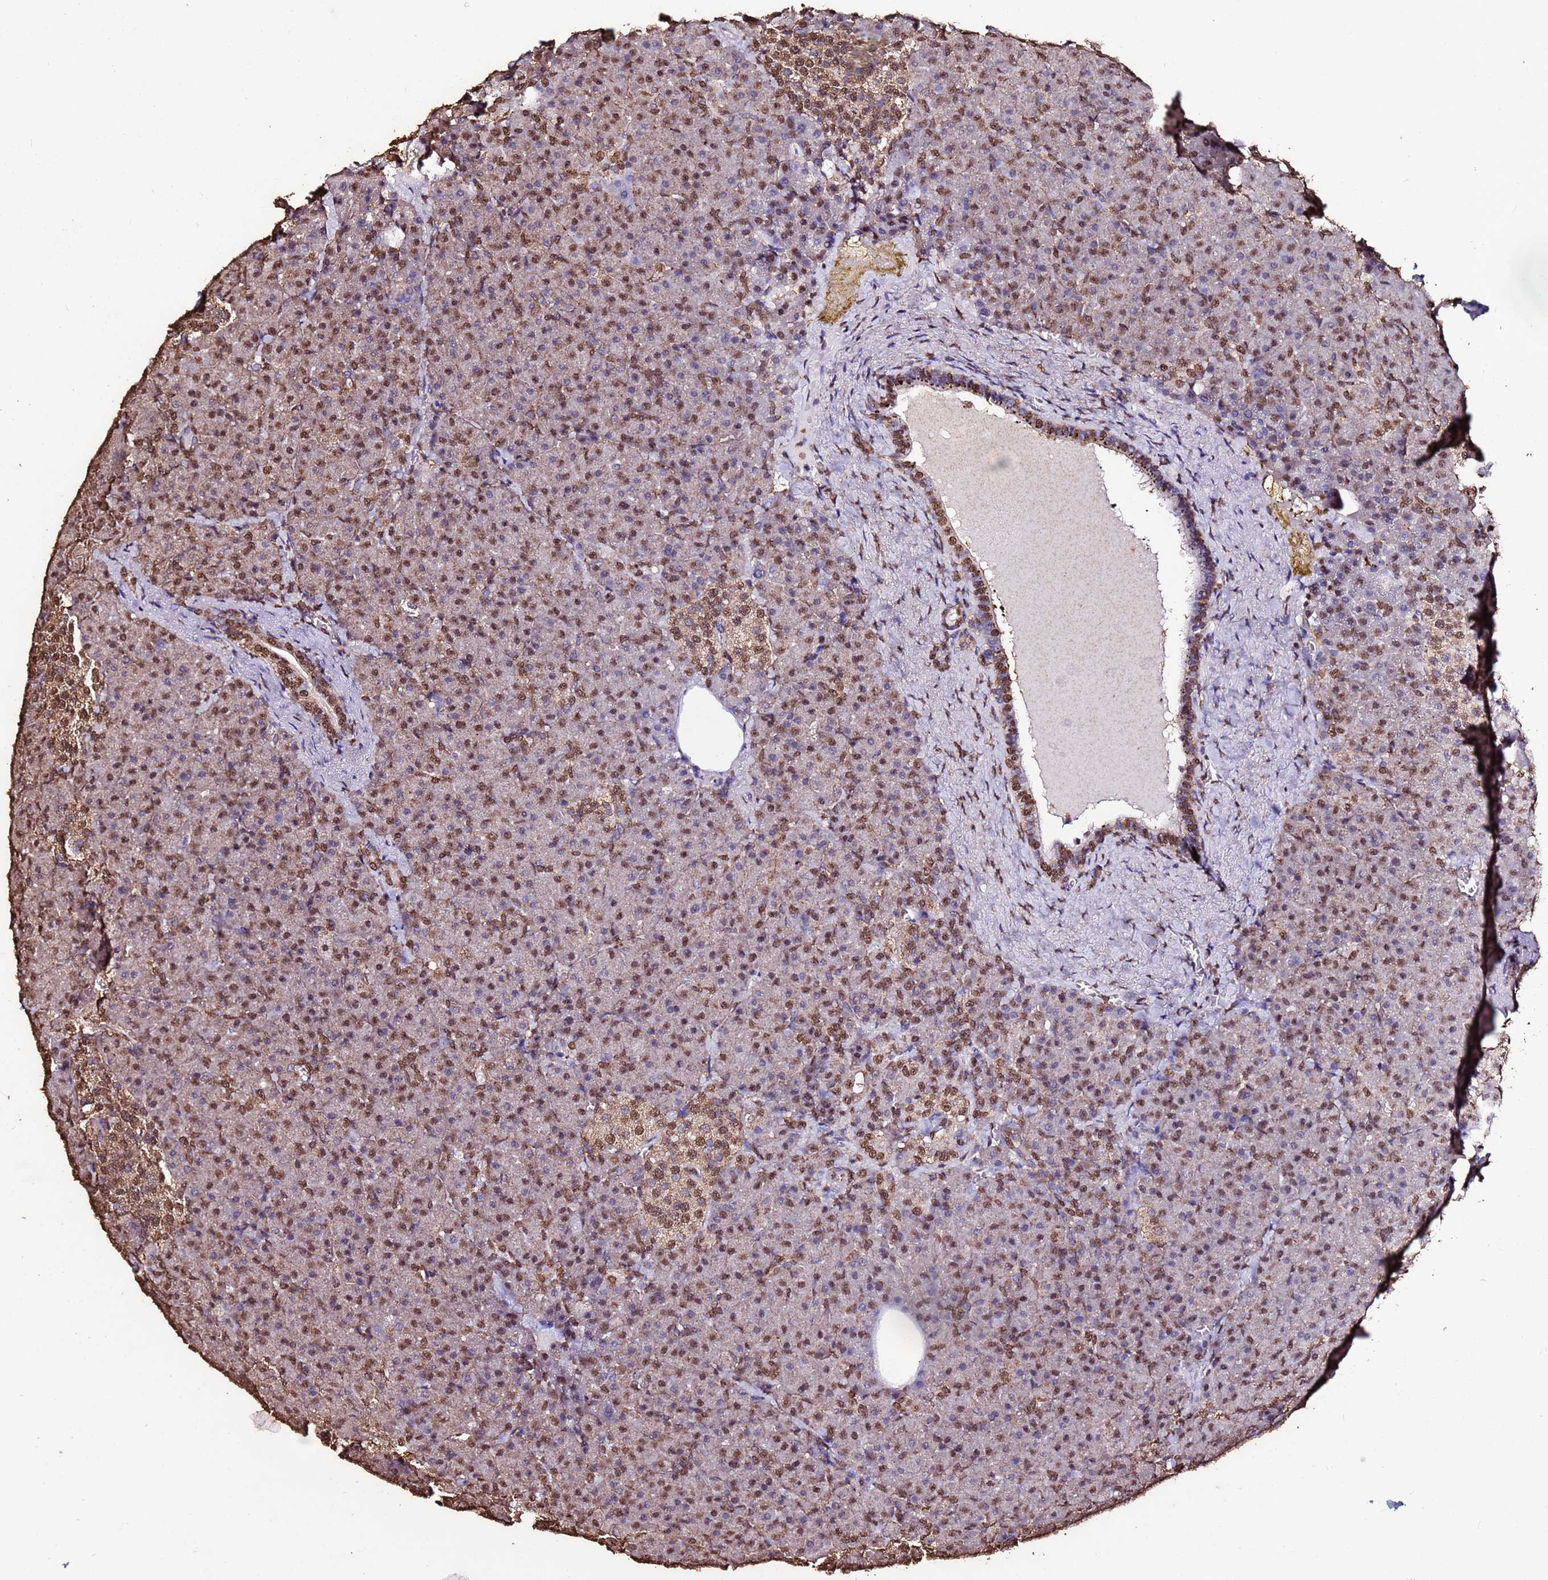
{"staining": {"intensity": "moderate", "quantity": ">75%", "location": "cytoplasmic/membranous,nuclear"}, "tissue": "pancreas", "cell_type": "Exocrine glandular cells", "image_type": "normal", "snomed": [{"axis": "morphology", "description": "Normal tissue, NOS"}, {"axis": "topography", "description": "Pancreas"}], "caption": "DAB immunohistochemical staining of unremarkable human pancreas demonstrates moderate cytoplasmic/membranous,nuclear protein expression in approximately >75% of exocrine glandular cells. (Brightfield microscopy of DAB IHC at high magnification).", "gene": "TRIP6", "patient": {"sex": "female", "age": 74}}